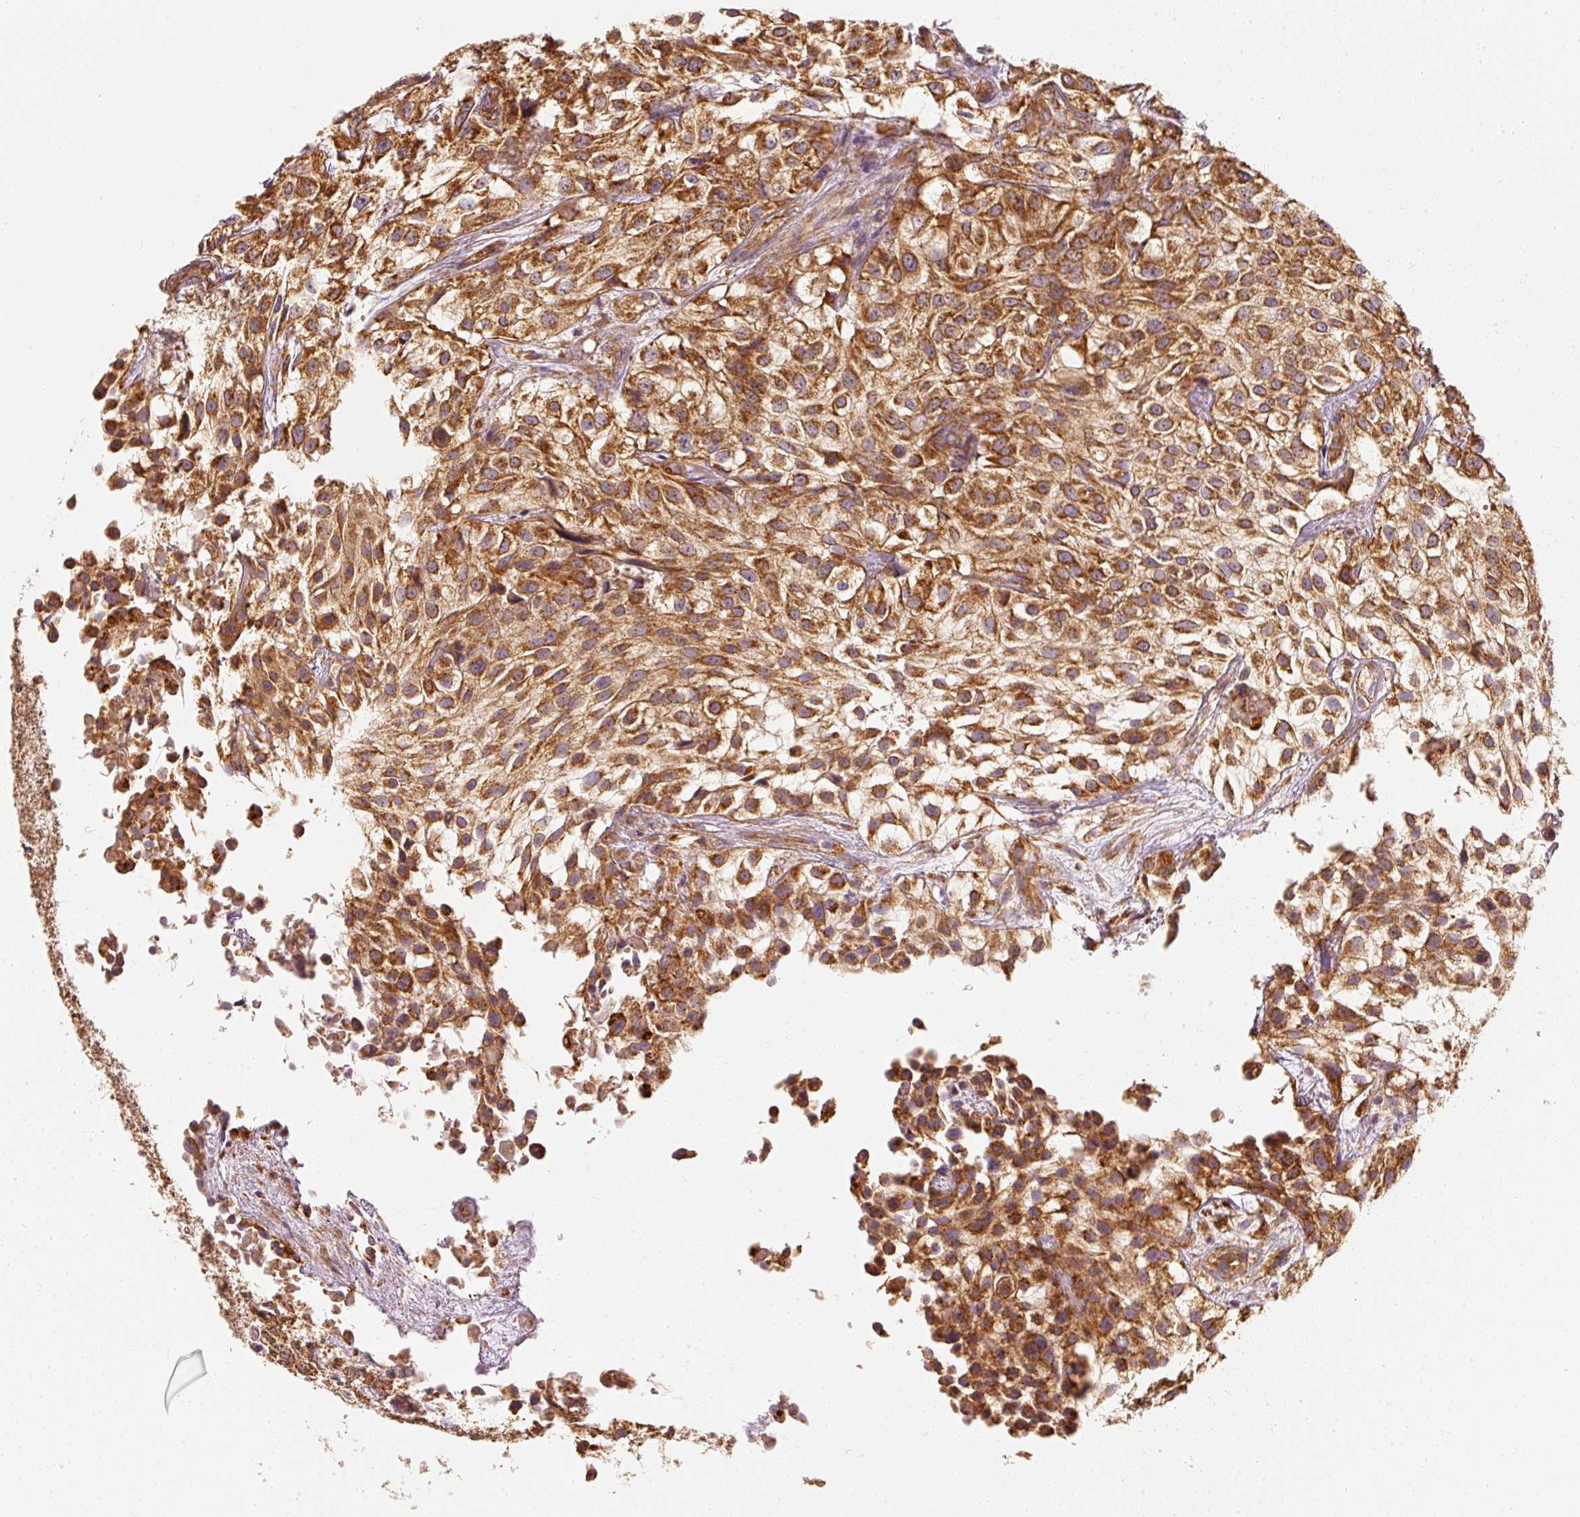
{"staining": {"intensity": "strong", "quantity": ">75%", "location": "cytoplasmic/membranous"}, "tissue": "urothelial cancer", "cell_type": "Tumor cells", "image_type": "cancer", "snomed": [{"axis": "morphology", "description": "Urothelial carcinoma, High grade"}, {"axis": "topography", "description": "Urinary bladder"}], "caption": "A high amount of strong cytoplasmic/membranous positivity is seen in about >75% of tumor cells in urothelial carcinoma (high-grade) tissue. The protein is shown in brown color, while the nuclei are stained blue.", "gene": "TOMM40", "patient": {"sex": "male", "age": 56}}